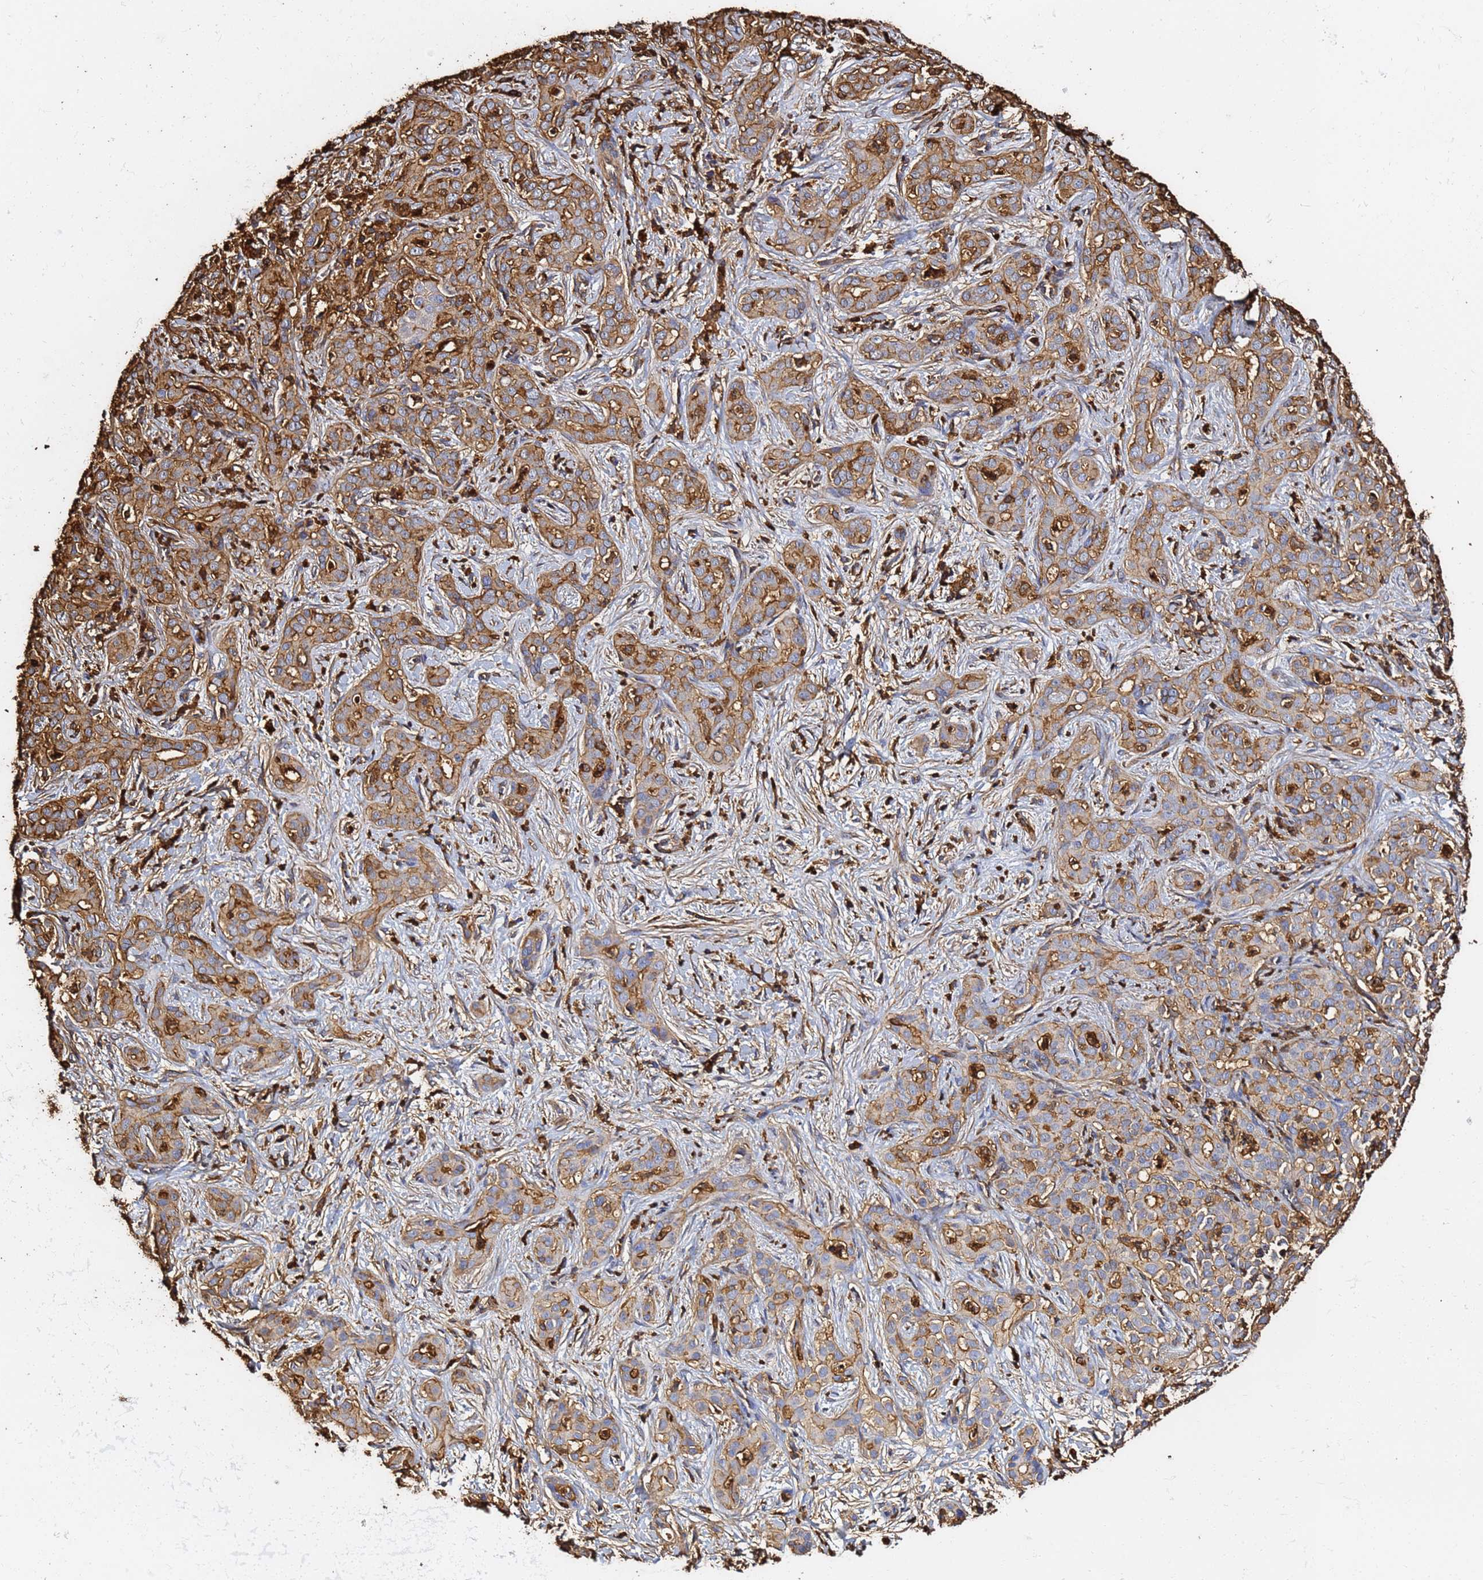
{"staining": {"intensity": "strong", "quantity": ">75%", "location": "cytoplasmic/membranous"}, "tissue": "liver cancer", "cell_type": "Tumor cells", "image_type": "cancer", "snomed": [{"axis": "morphology", "description": "Carcinoma, Hepatocellular, NOS"}, {"axis": "topography", "description": "Liver"}], "caption": "Protein expression analysis of liver cancer (hepatocellular carcinoma) exhibits strong cytoplasmic/membranous positivity in about >75% of tumor cells.", "gene": "ACTB", "patient": {"sex": "female", "age": 43}}